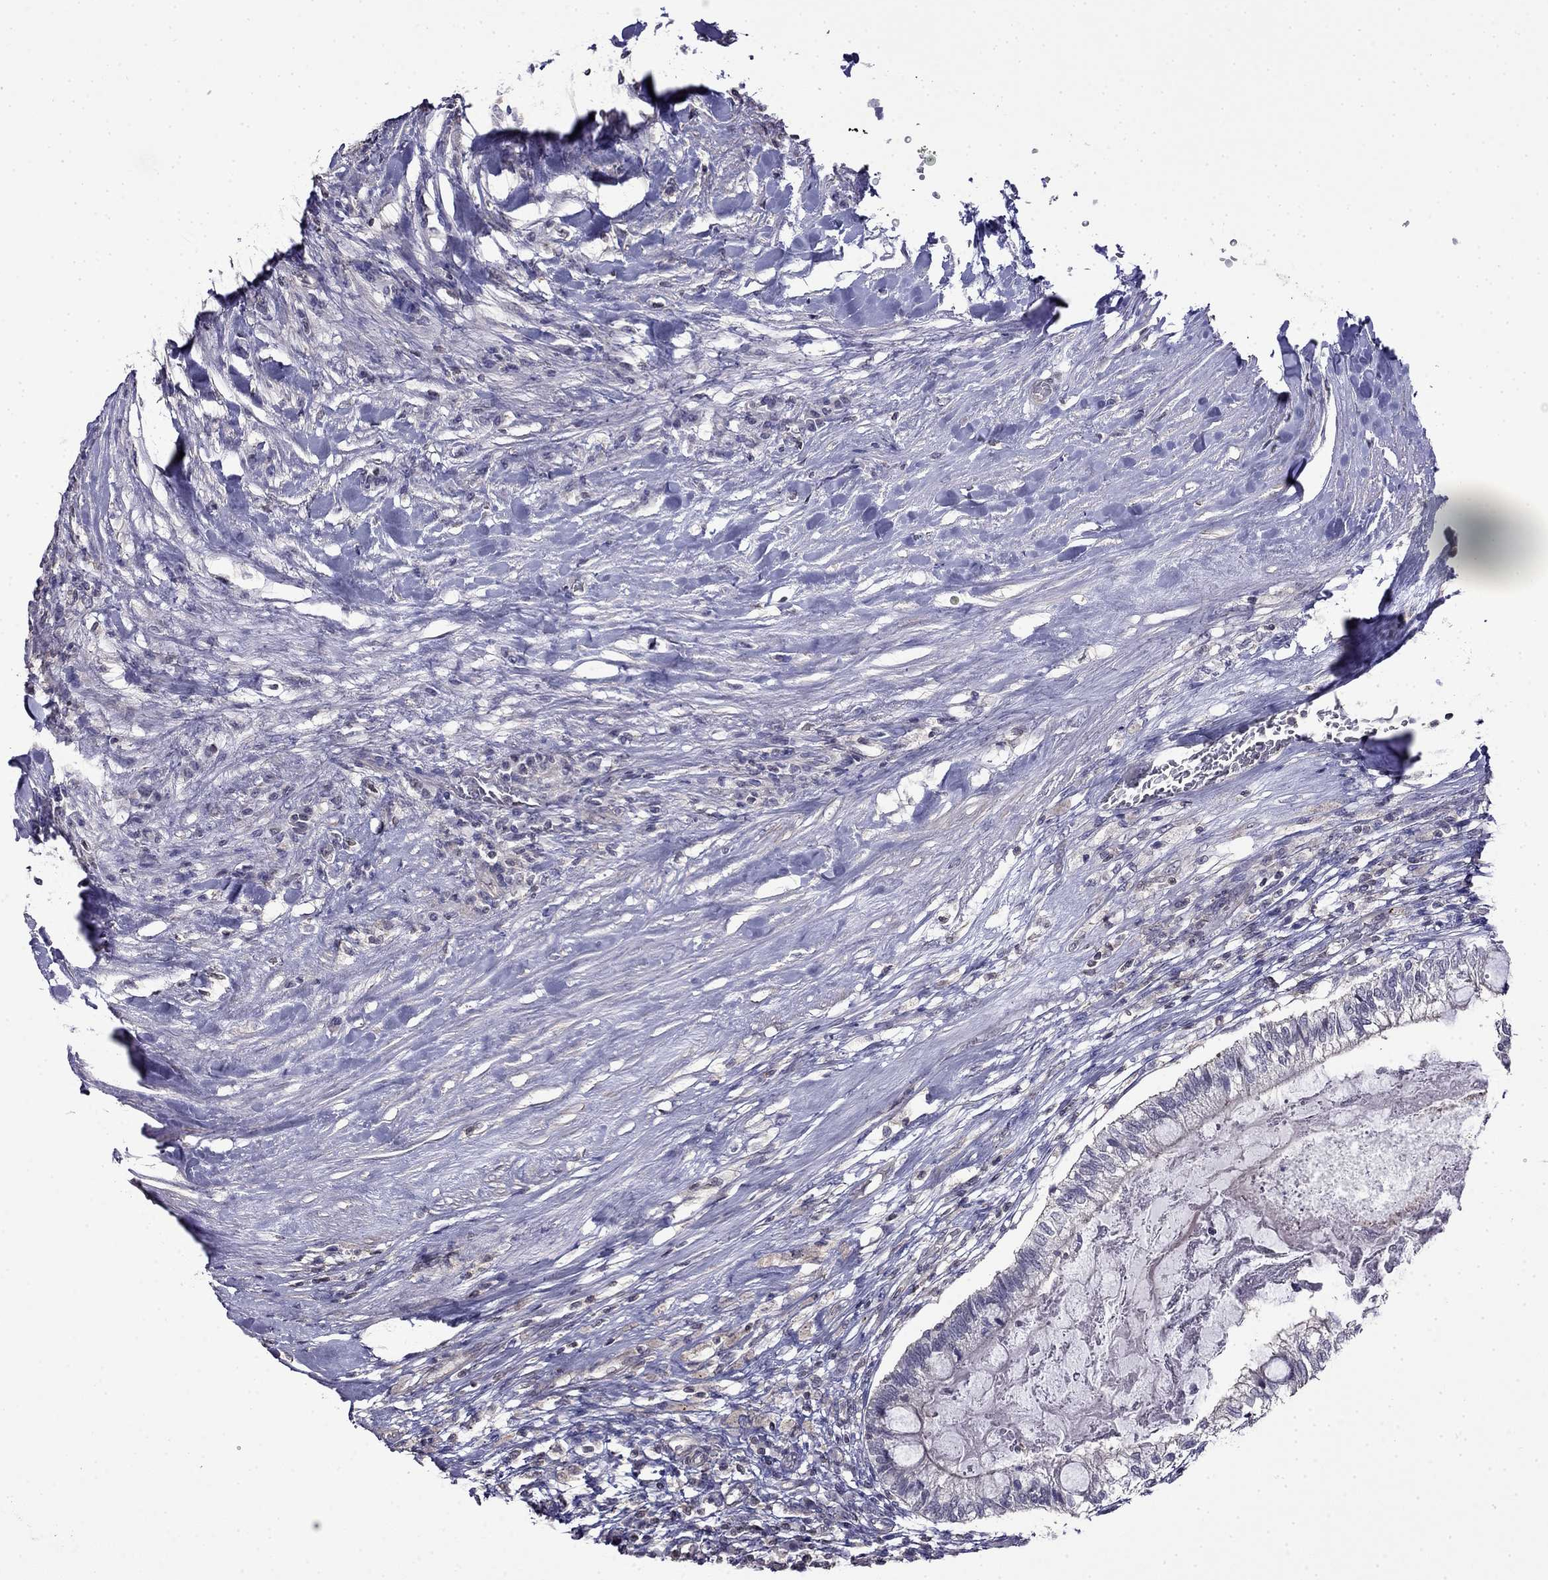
{"staining": {"intensity": "negative", "quantity": "none", "location": "none"}, "tissue": "testis cancer", "cell_type": "Tumor cells", "image_type": "cancer", "snomed": [{"axis": "morphology", "description": "Seminoma, NOS"}, {"axis": "morphology", "description": "Carcinoma, Embryonal, NOS"}, {"axis": "topography", "description": "Testis"}], "caption": "Human testis seminoma stained for a protein using immunohistochemistry demonstrates no expression in tumor cells.", "gene": "GUCA1B", "patient": {"sex": "male", "age": 41}}